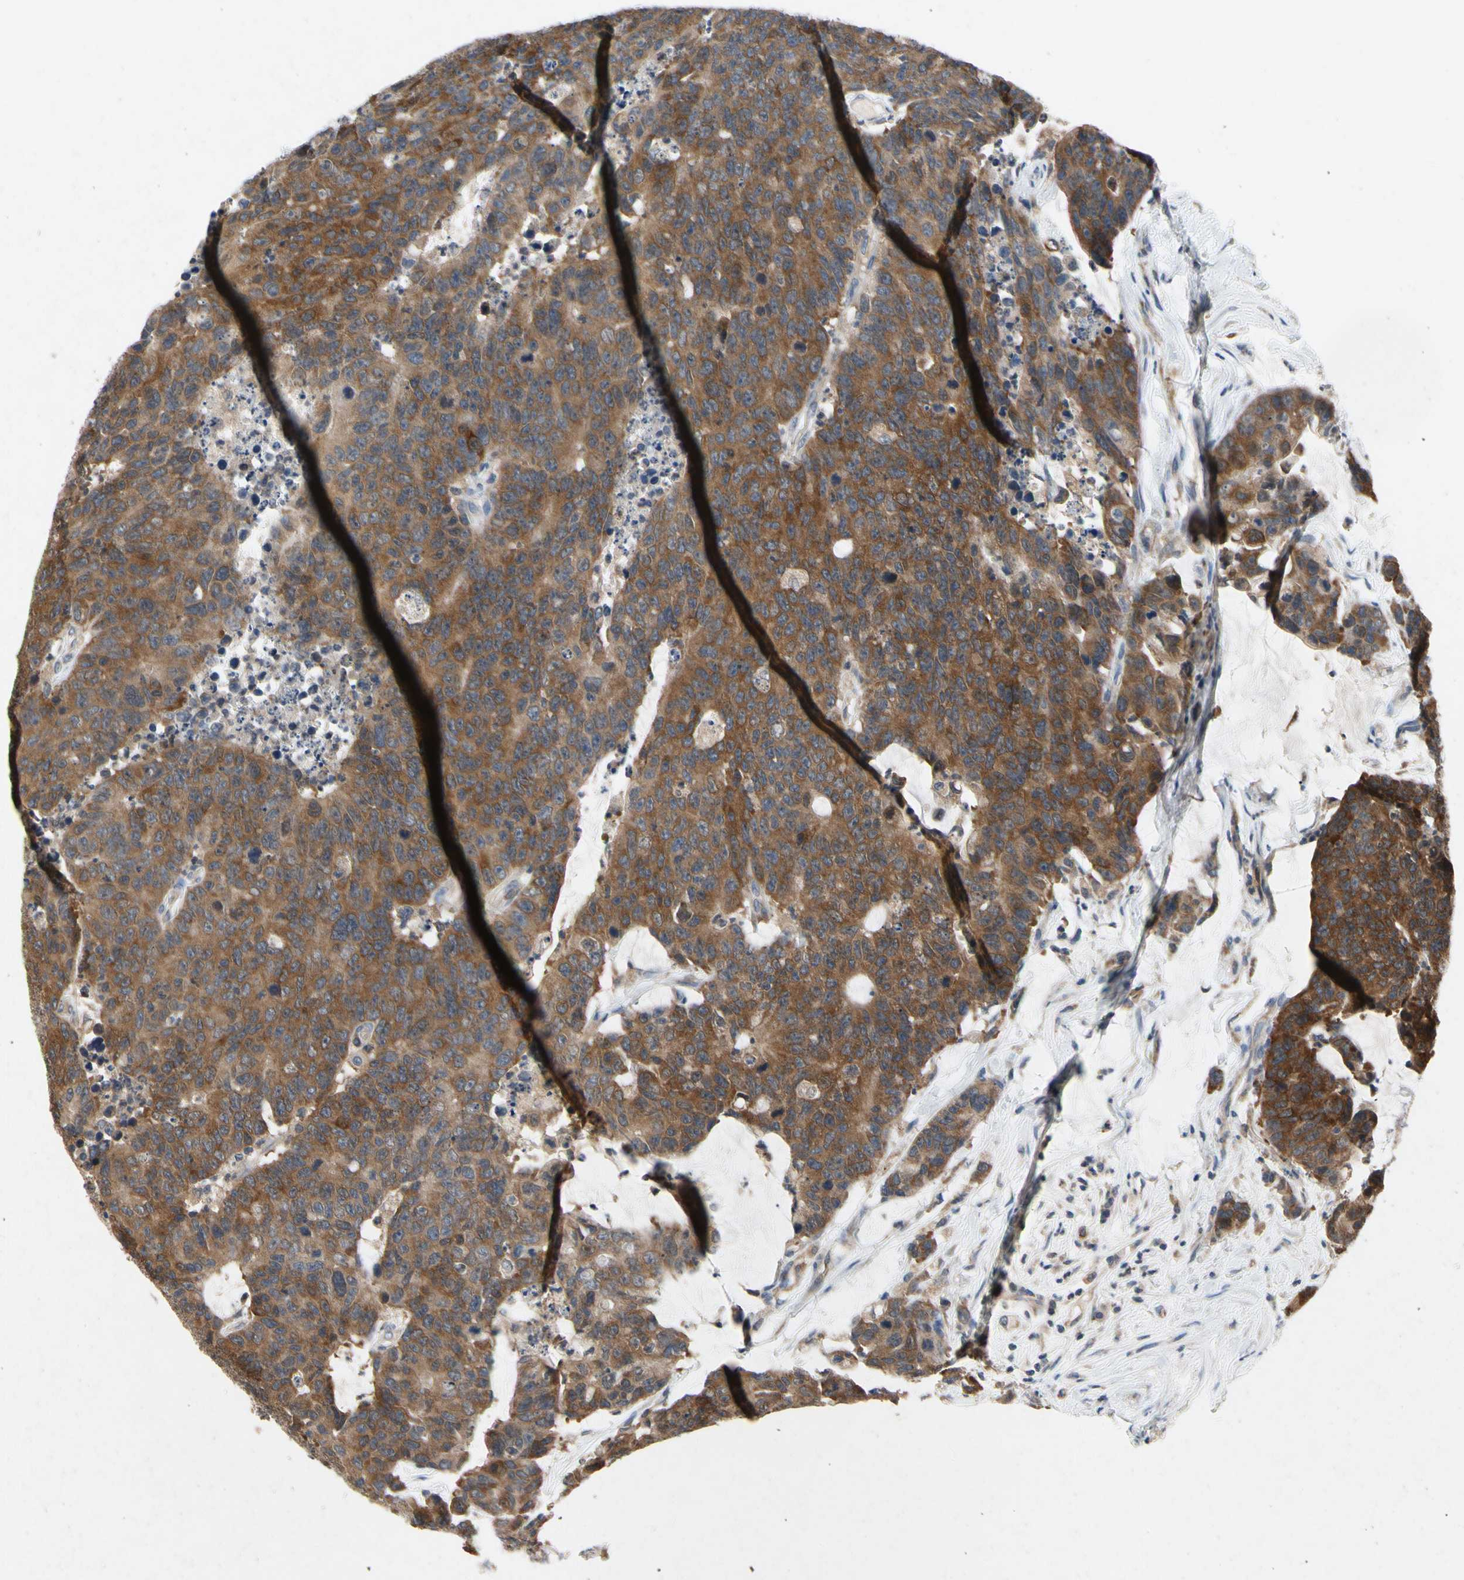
{"staining": {"intensity": "strong", "quantity": ">75%", "location": "cytoplasmic/membranous"}, "tissue": "colorectal cancer", "cell_type": "Tumor cells", "image_type": "cancer", "snomed": [{"axis": "morphology", "description": "Adenocarcinoma, NOS"}, {"axis": "topography", "description": "Colon"}], "caption": "There is high levels of strong cytoplasmic/membranous expression in tumor cells of adenocarcinoma (colorectal), as demonstrated by immunohistochemical staining (brown color).", "gene": "RPS6KA1", "patient": {"sex": "female", "age": 86}}